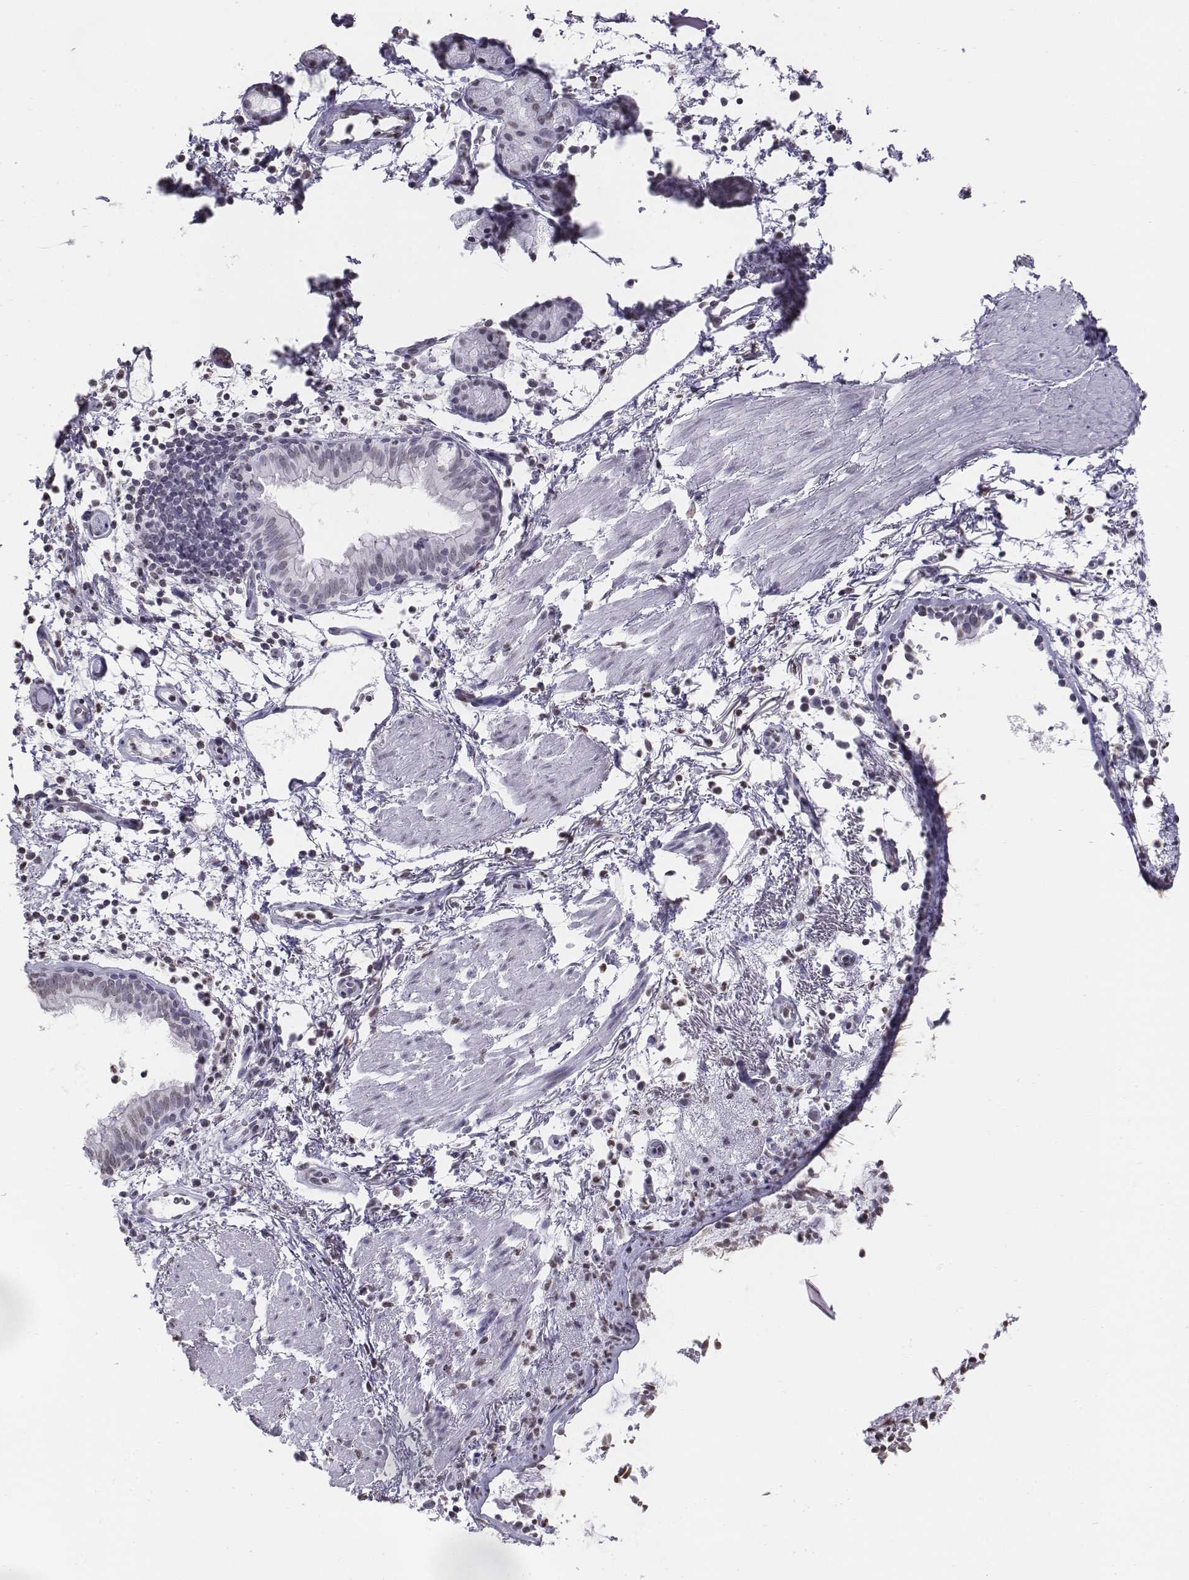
{"staining": {"intensity": "negative", "quantity": "none", "location": "none"}, "tissue": "bronchus", "cell_type": "Respiratory epithelial cells", "image_type": "normal", "snomed": [{"axis": "morphology", "description": "Normal tissue, NOS"}, {"axis": "topography", "description": "Bronchus"}], "caption": "Respiratory epithelial cells are negative for protein expression in unremarkable human bronchus. The staining is performed using DAB (3,3'-diaminobenzidine) brown chromogen with nuclei counter-stained in using hematoxylin.", "gene": "BARHL1", "patient": {"sex": "female", "age": 64}}